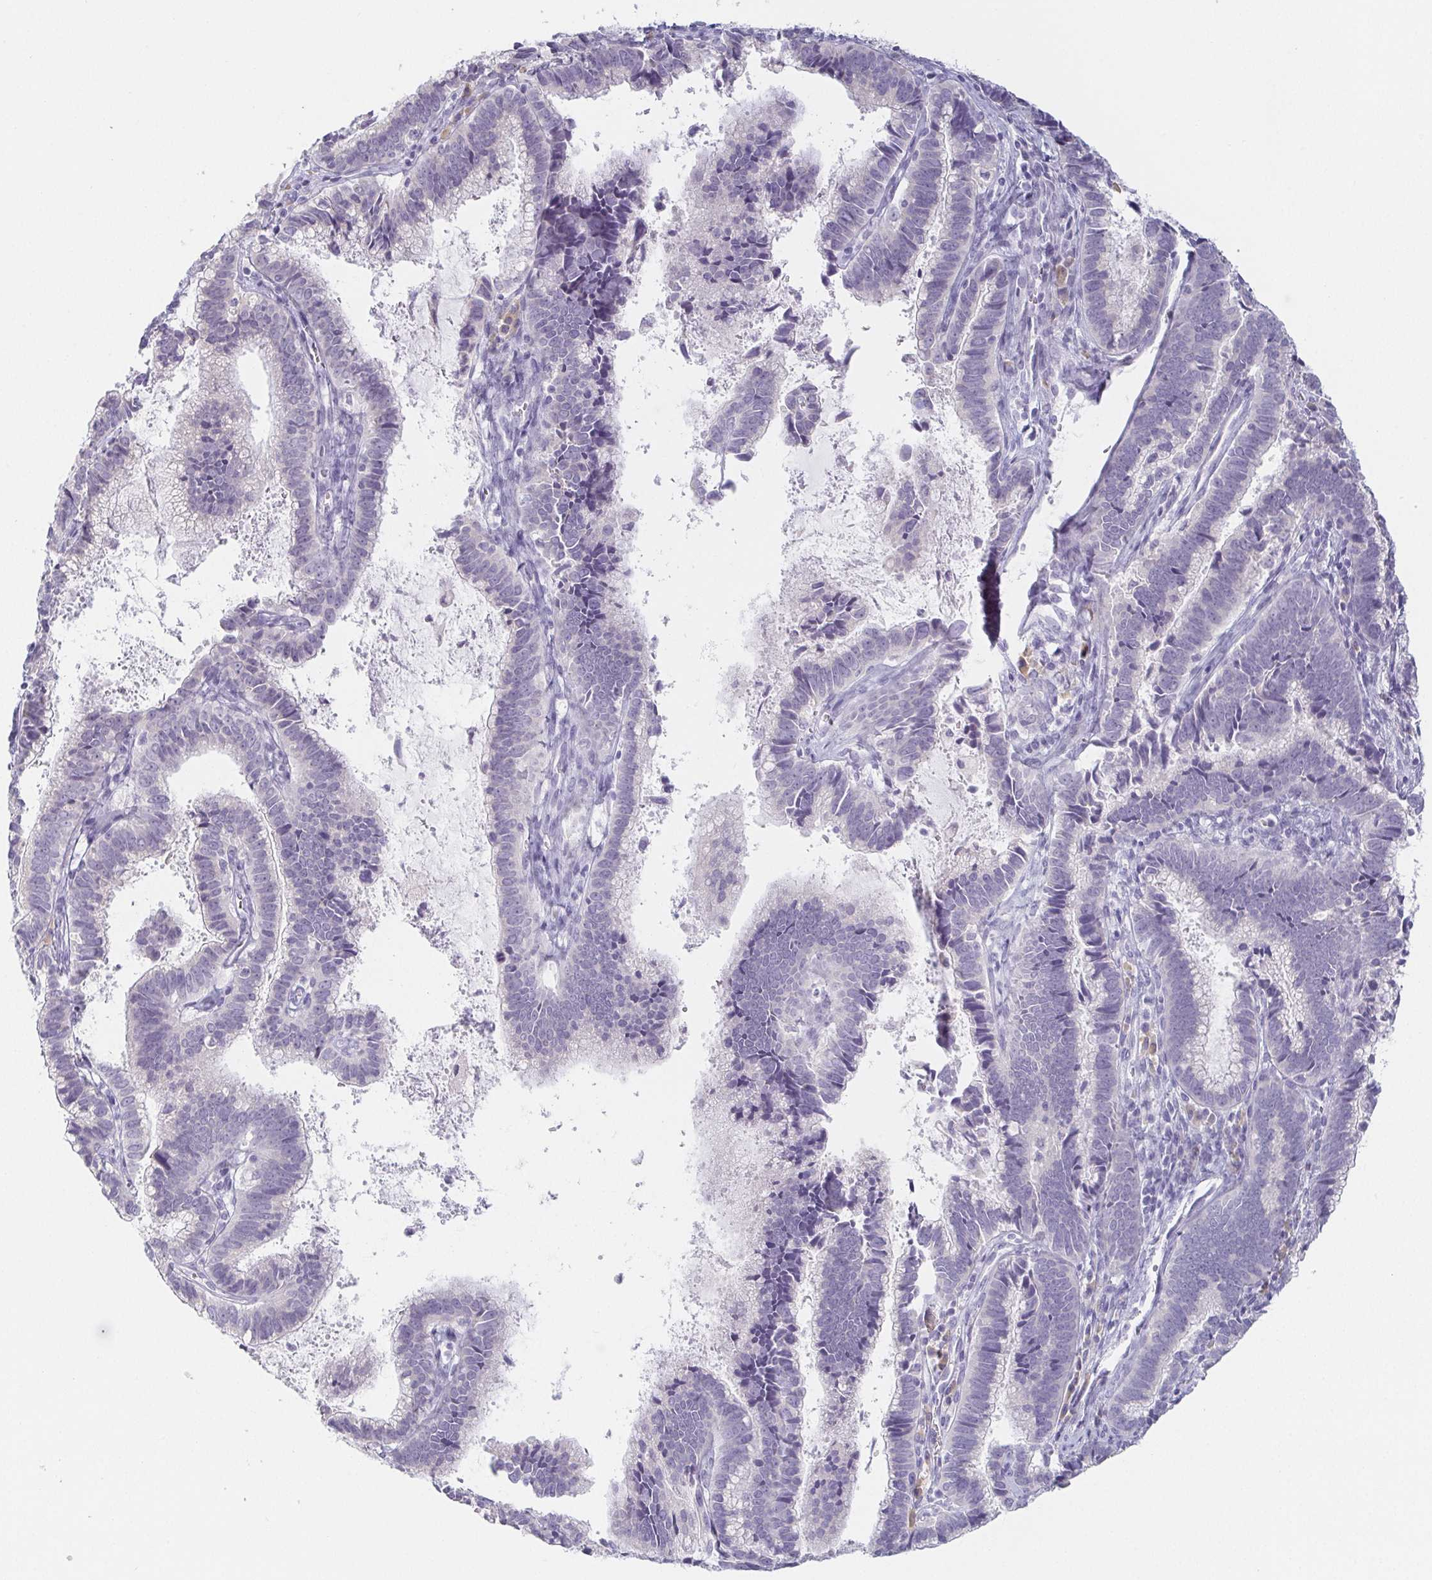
{"staining": {"intensity": "negative", "quantity": "none", "location": "none"}, "tissue": "cervical cancer", "cell_type": "Tumor cells", "image_type": "cancer", "snomed": [{"axis": "morphology", "description": "Adenocarcinoma, NOS"}, {"axis": "topography", "description": "Cervix"}], "caption": "Human cervical cancer (adenocarcinoma) stained for a protein using immunohistochemistry exhibits no staining in tumor cells.", "gene": "PRR27", "patient": {"sex": "female", "age": 61}}